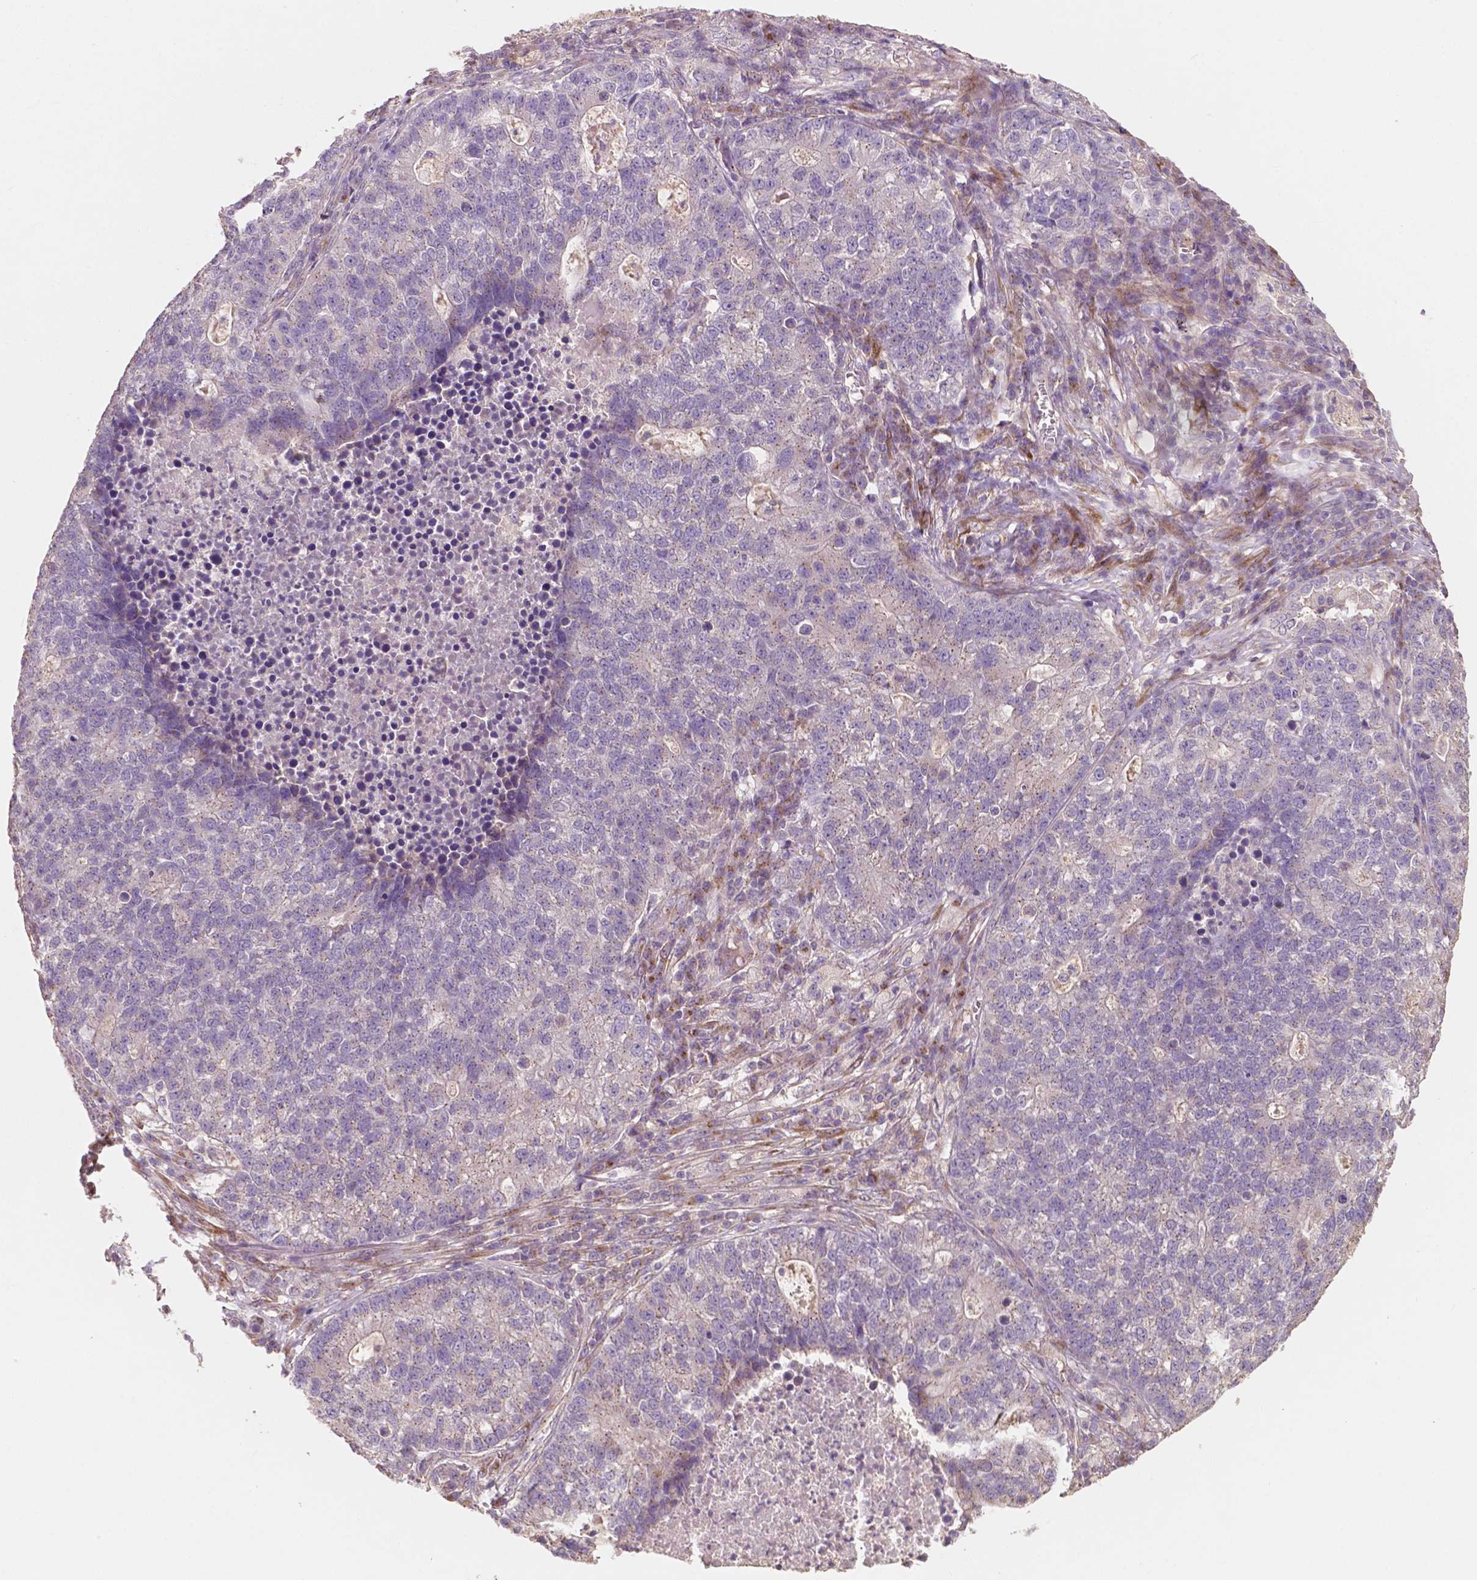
{"staining": {"intensity": "negative", "quantity": "none", "location": "none"}, "tissue": "lung cancer", "cell_type": "Tumor cells", "image_type": "cancer", "snomed": [{"axis": "morphology", "description": "Adenocarcinoma, NOS"}, {"axis": "topography", "description": "Lung"}], "caption": "Tumor cells are negative for protein expression in human adenocarcinoma (lung). The staining was performed using DAB to visualize the protein expression in brown, while the nuclei were stained in blue with hematoxylin (Magnification: 20x).", "gene": "CHPT1", "patient": {"sex": "male", "age": 57}}